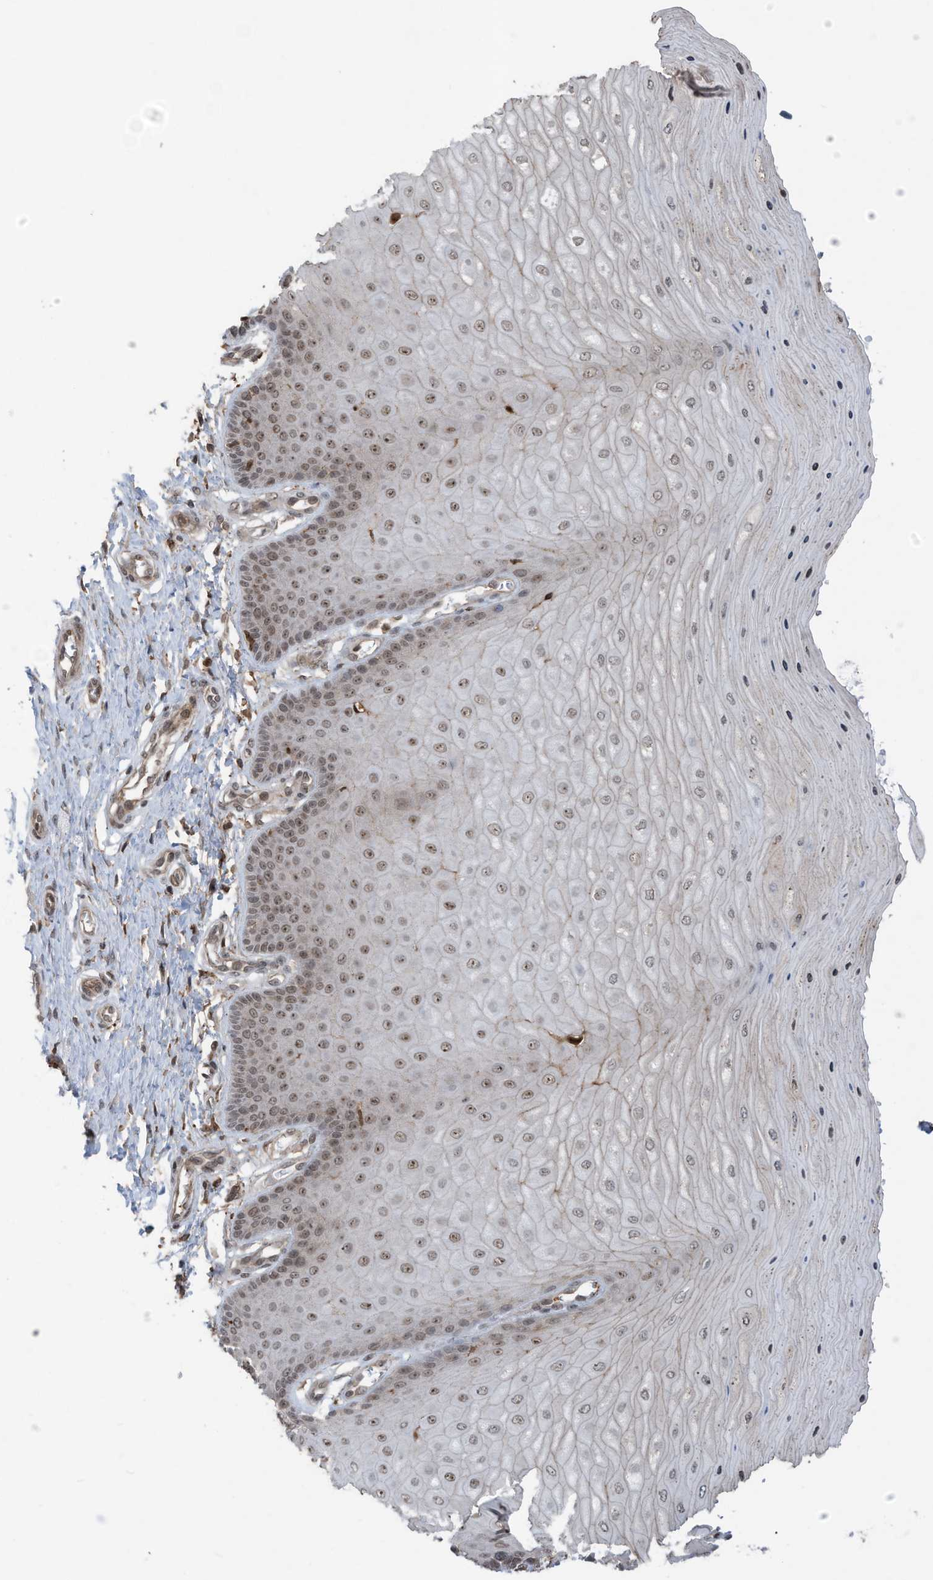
{"staining": {"intensity": "strong", "quantity": ">75%", "location": "nuclear"}, "tissue": "cervix", "cell_type": "Glandular cells", "image_type": "normal", "snomed": [{"axis": "morphology", "description": "Normal tissue, NOS"}, {"axis": "topography", "description": "Cervix"}], "caption": "Protein staining demonstrates strong nuclear expression in approximately >75% of glandular cells in benign cervix.", "gene": "REPIN1", "patient": {"sex": "female", "age": 55}}